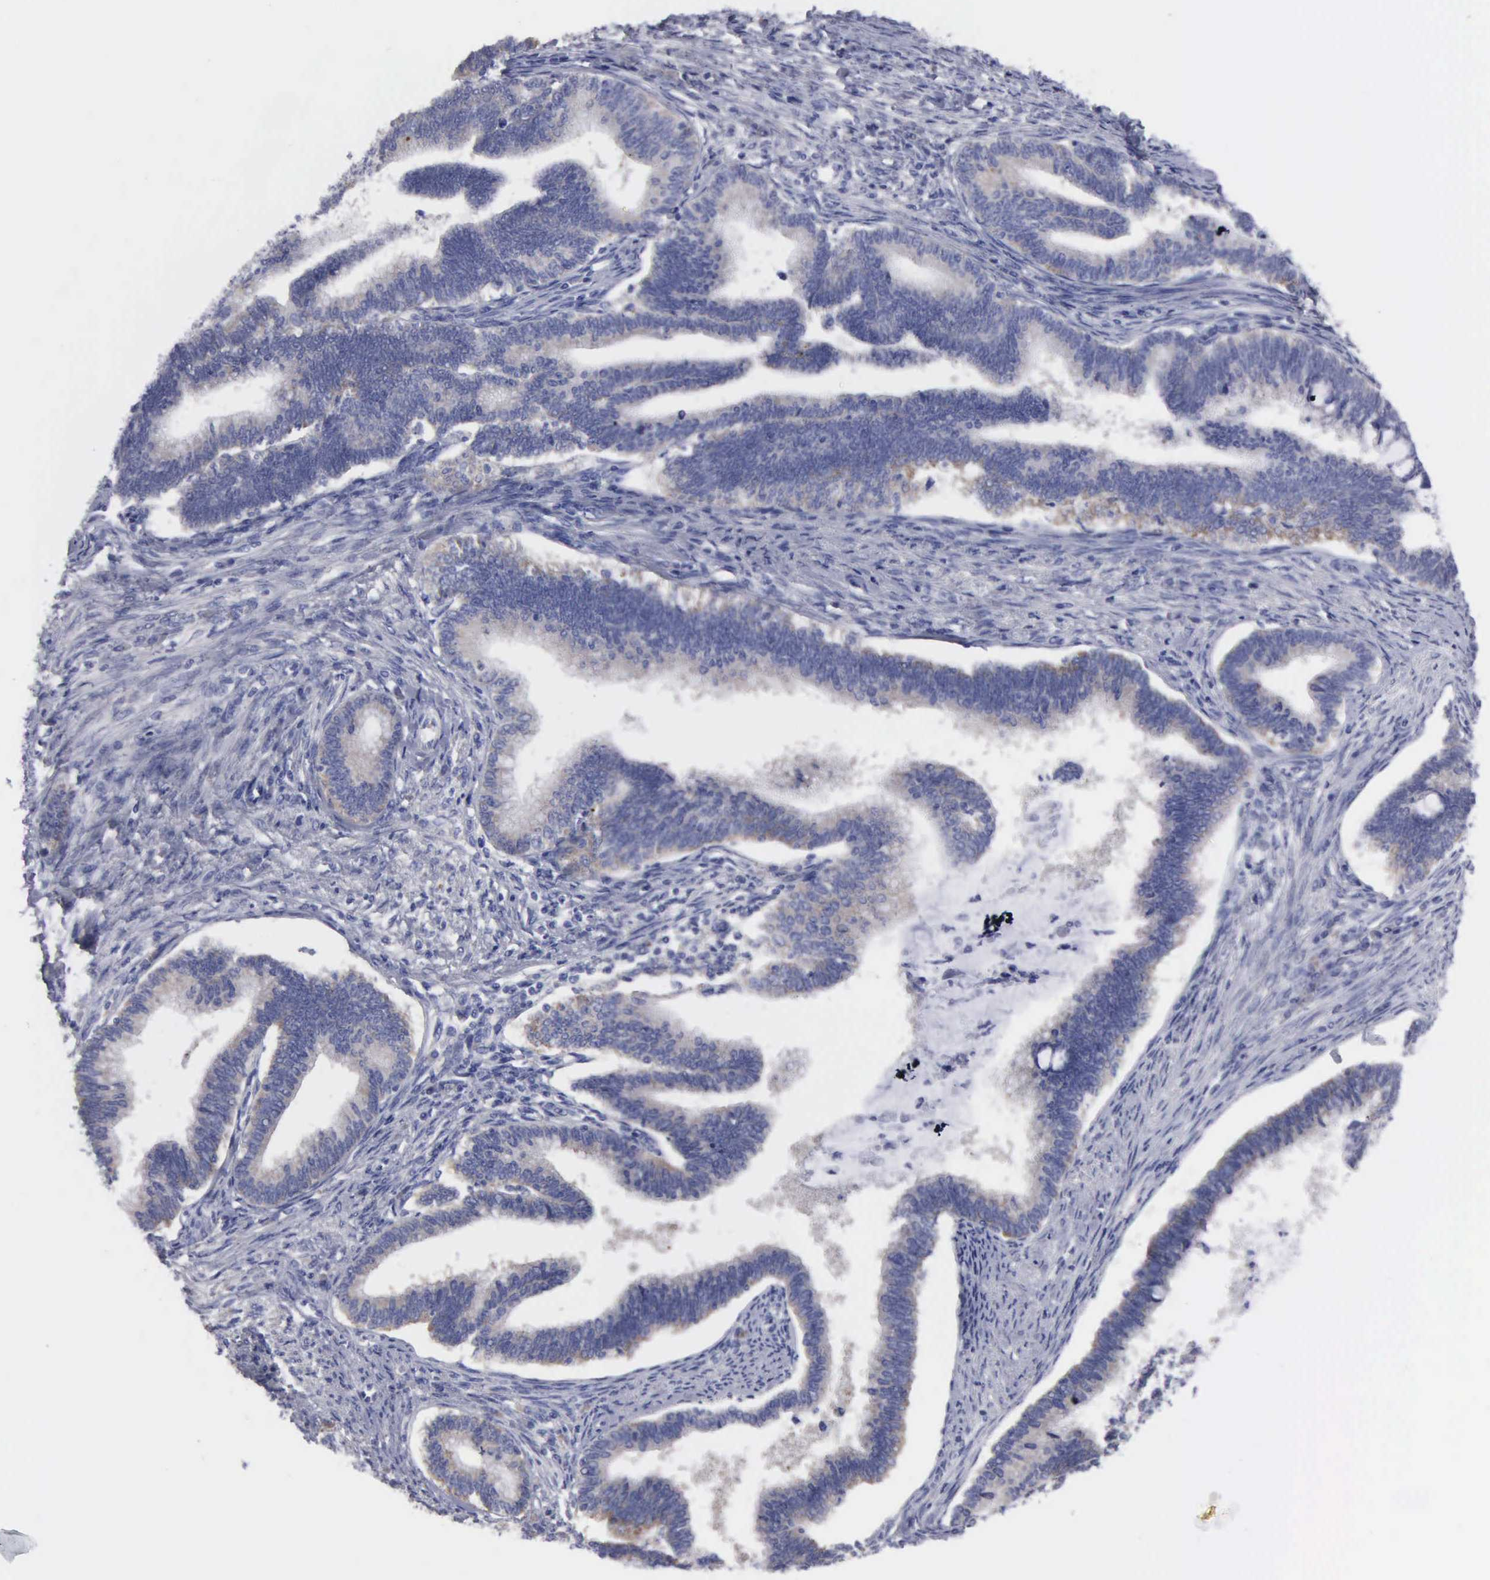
{"staining": {"intensity": "weak", "quantity": "<25%", "location": "cytoplasmic/membranous"}, "tissue": "cervical cancer", "cell_type": "Tumor cells", "image_type": "cancer", "snomed": [{"axis": "morphology", "description": "Adenocarcinoma, NOS"}, {"axis": "topography", "description": "Cervix"}], "caption": "This micrograph is of adenocarcinoma (cervical) stained with immunohistochemistry (IHC) to label a protein in brown with the nuclei are counter-stained blue. There is no staining in tumor cells.", "gene": "TXLNG", "patient": {"sex": "female", "age": 36}}